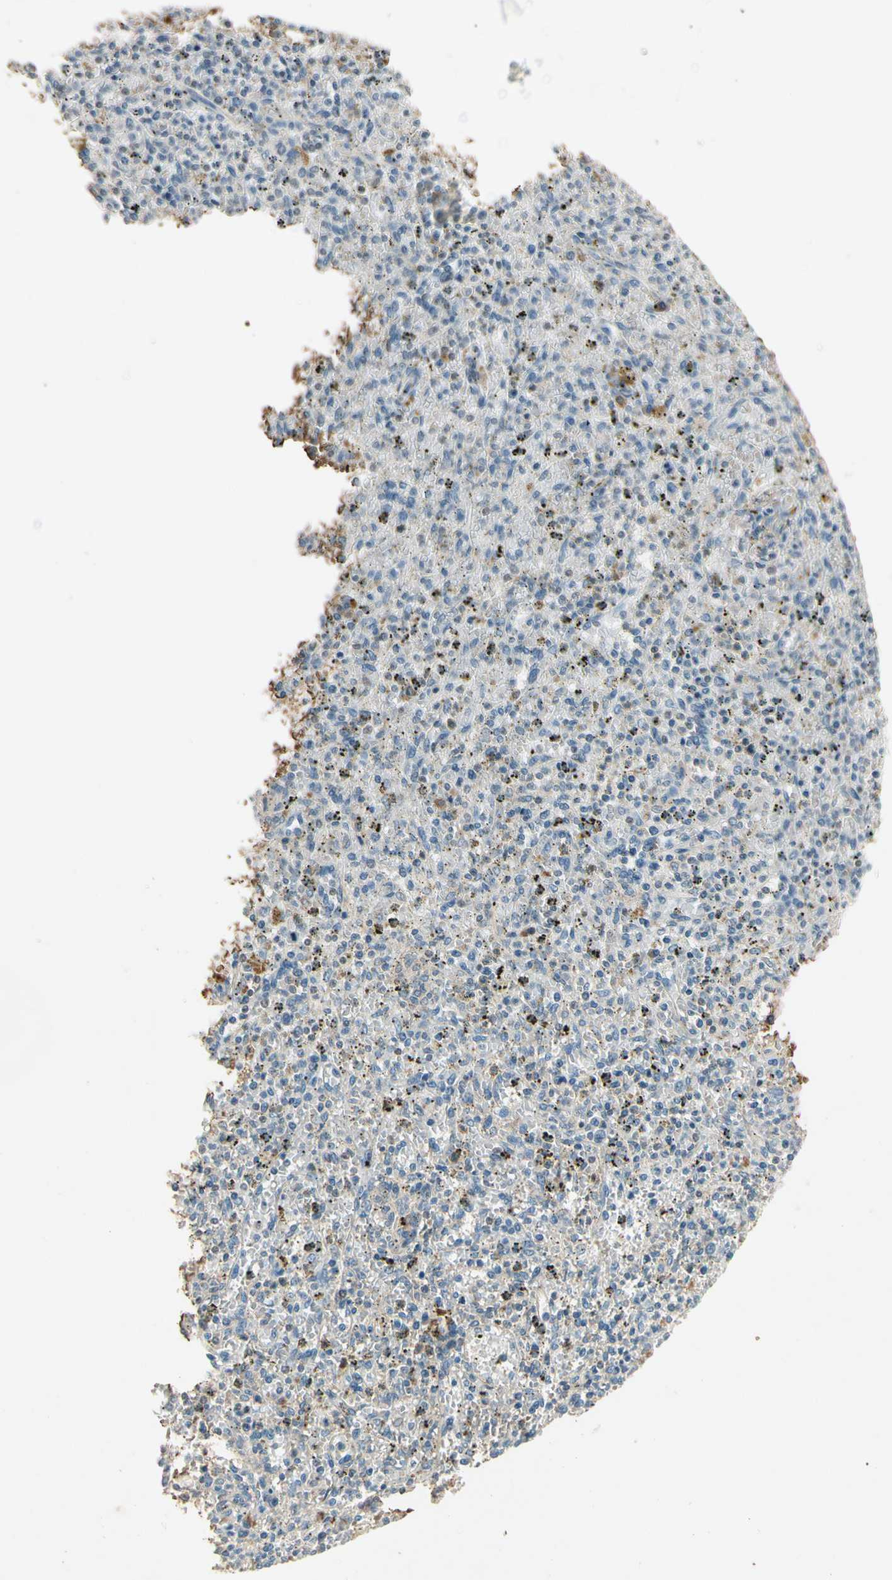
{"staining": {"intensity": "weak", "quantity": "25%-75%", "location": "cytoplasmic/membranous"}, "tissue": "spleen", "cell_type": "Cells in red pulp", "image_type": "normal", "snomed": [{"axis": "morphology", "description": "Normal tissue, NOS"}, {"axis": "topography", "description": "Spleen"}], "caption": "A photomicrograph showing weak cytoplasmic/membranous positivity in about 25%-75% of cells in red pulp in unremarkable spleen, as visualized by brown immunohistochemical staining.", "gene": "MANSC1", "patient": {"sex": "male", "age": 72}}